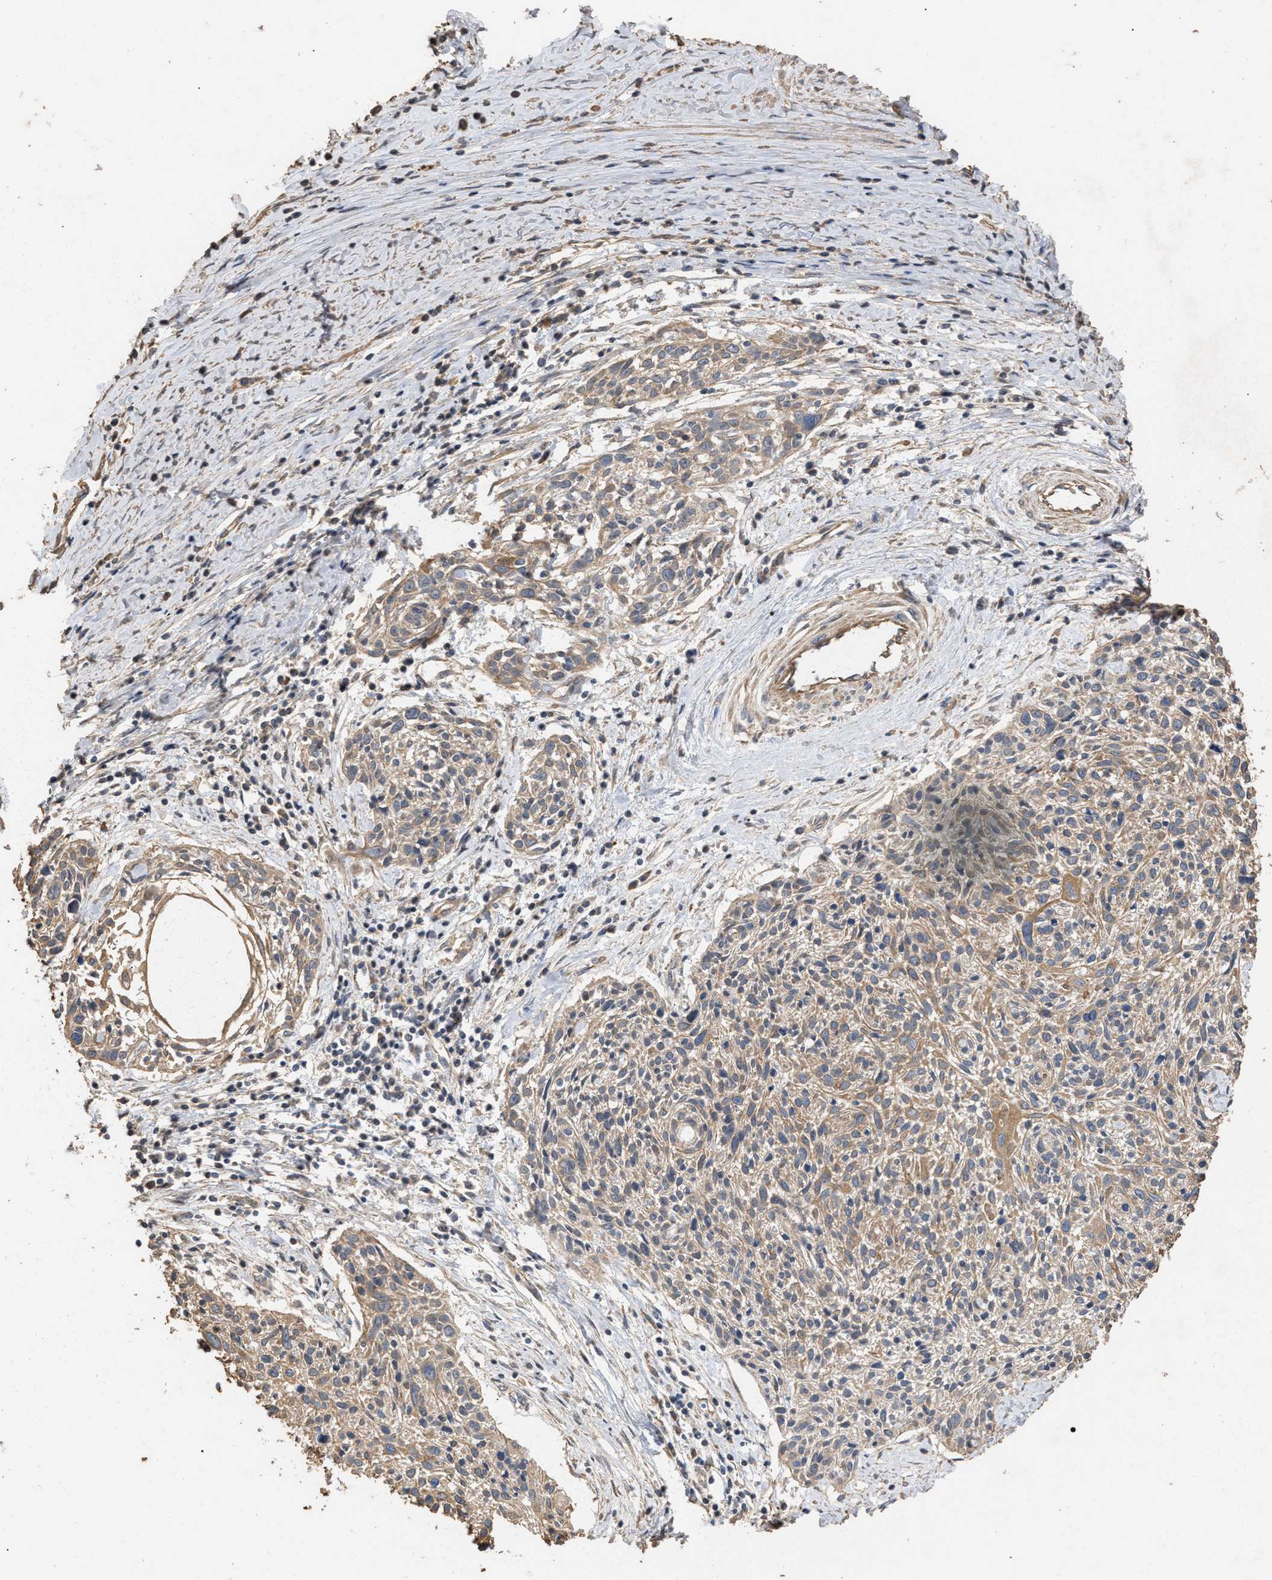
{"staining": {"intensity": "moderate", "quantity": ">75%", "location": "cytoplasmic/membranous"}, "tissue": "cervical cancer", "cell_type": "Tumor cells", "image_type": "cancer", "snomed": [{"axis": "morphology", "description": "Squamous cell carcinoma, NOS"}, {"axis": "topography", "description": "Cervix"}], "caption": "Human cervical cancer stained for a protein (brown) shows moderate cytoplasmic/membranous positive expression in approximately >75% of tumor cells.", "gene": "HTRA3", "patient": {"sex": "female", "age": 51}}